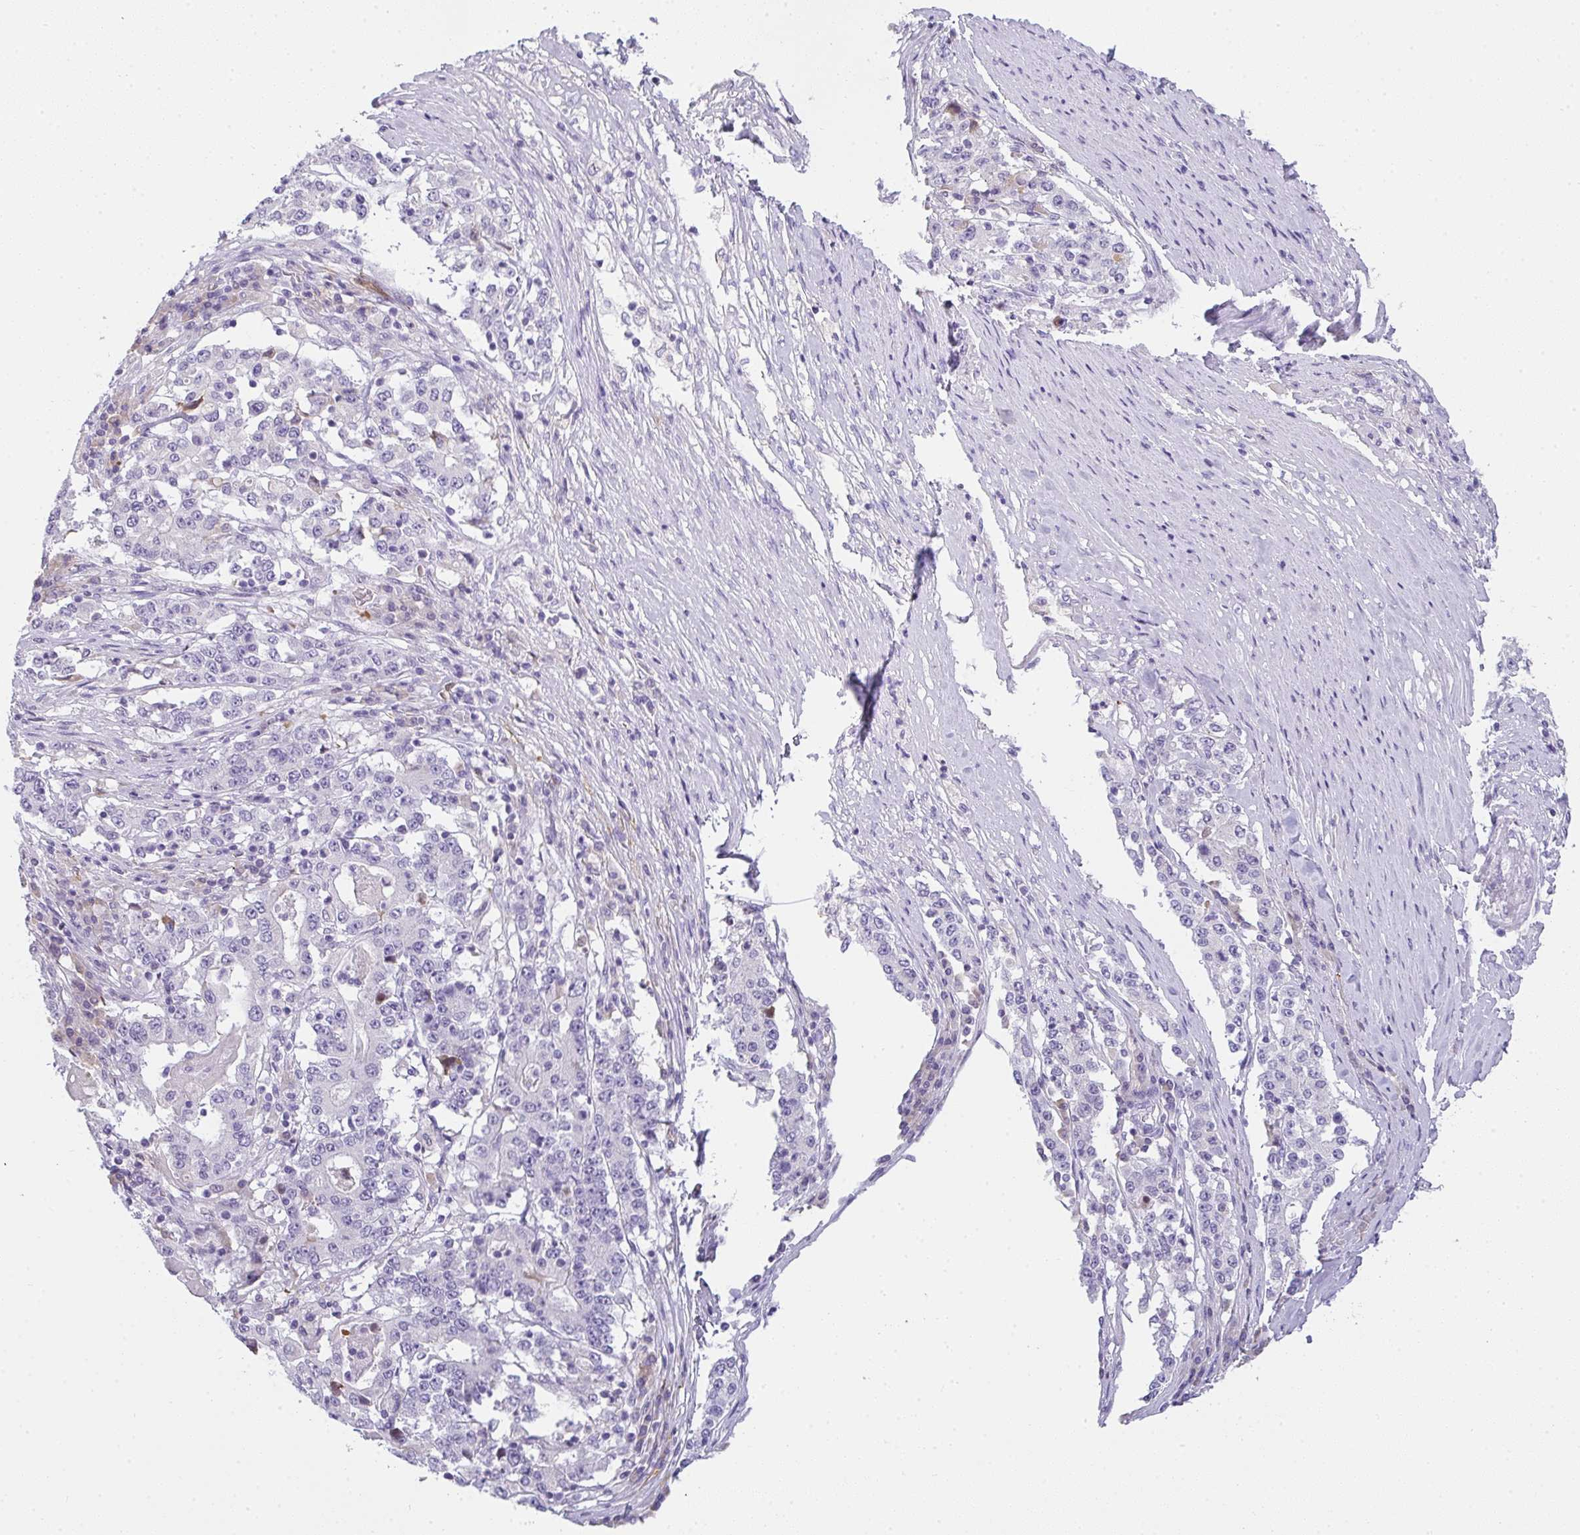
{"staining": {"intensity": "negative", "quantity": "none", "location": "none"}, "tissue": "stomach cancer", "cell_type": "Tumor cells", "image_type": "cancer", "snomed": [{"axis": "morphology", "description": "Adenocarcinoma, NOS"}, {"axis": "topography", "description": "Stomach"}], "caption": "A high-resolution image shows immunohistochemistry (IHC) staining of adenocarcinoma (stomach), which reveals no significant expression in tumor cells. (DAB (3,3'-diaminobenzidine) immunohistochemistry (IHC) with hematoxylin counter stain).", "gene": "COX7B", "patient": {"sex": "male", "age": 59}}